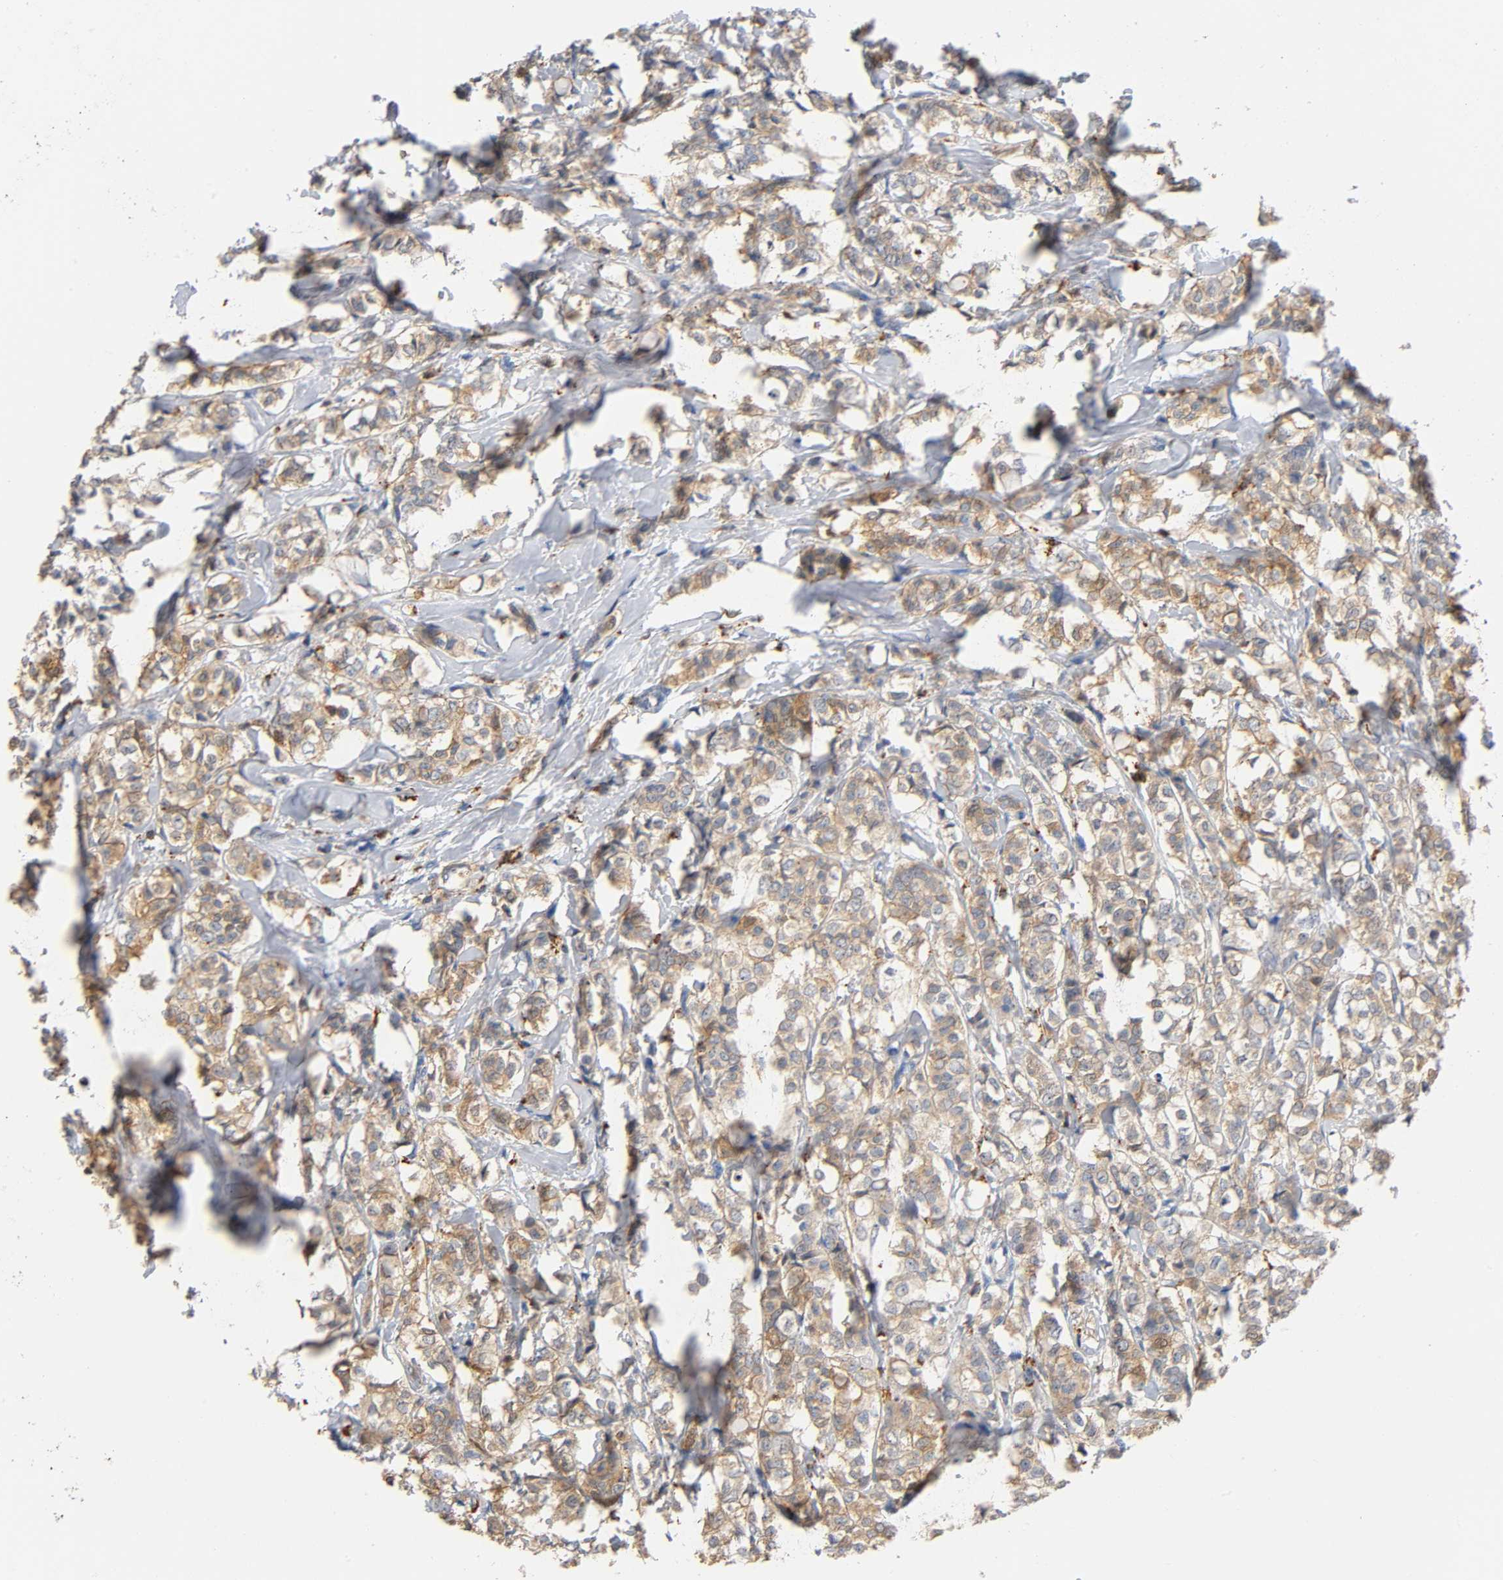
{"staining": {"intensity": "weak", "quantity": ">75%", "location": "cytoplasmic/membranous"}, "tissue": "breast cancer", "cell_type": "Tumor cells", "image_type": "cancer", "snomed": [{"axis": "morphology", "description": "Lobular carcinoma"}, {"axis": "topography", "description": "Breast"}], "caption": "The photomicrograph exhibits immunohistochemical staining of lobular carcinoma (breast). There is weak cytoplasmic/membranous expression is present in approximately >75% of tumor cells.", "gene": "UCKL1", "patient": {"sex": "female", "age": 60}}